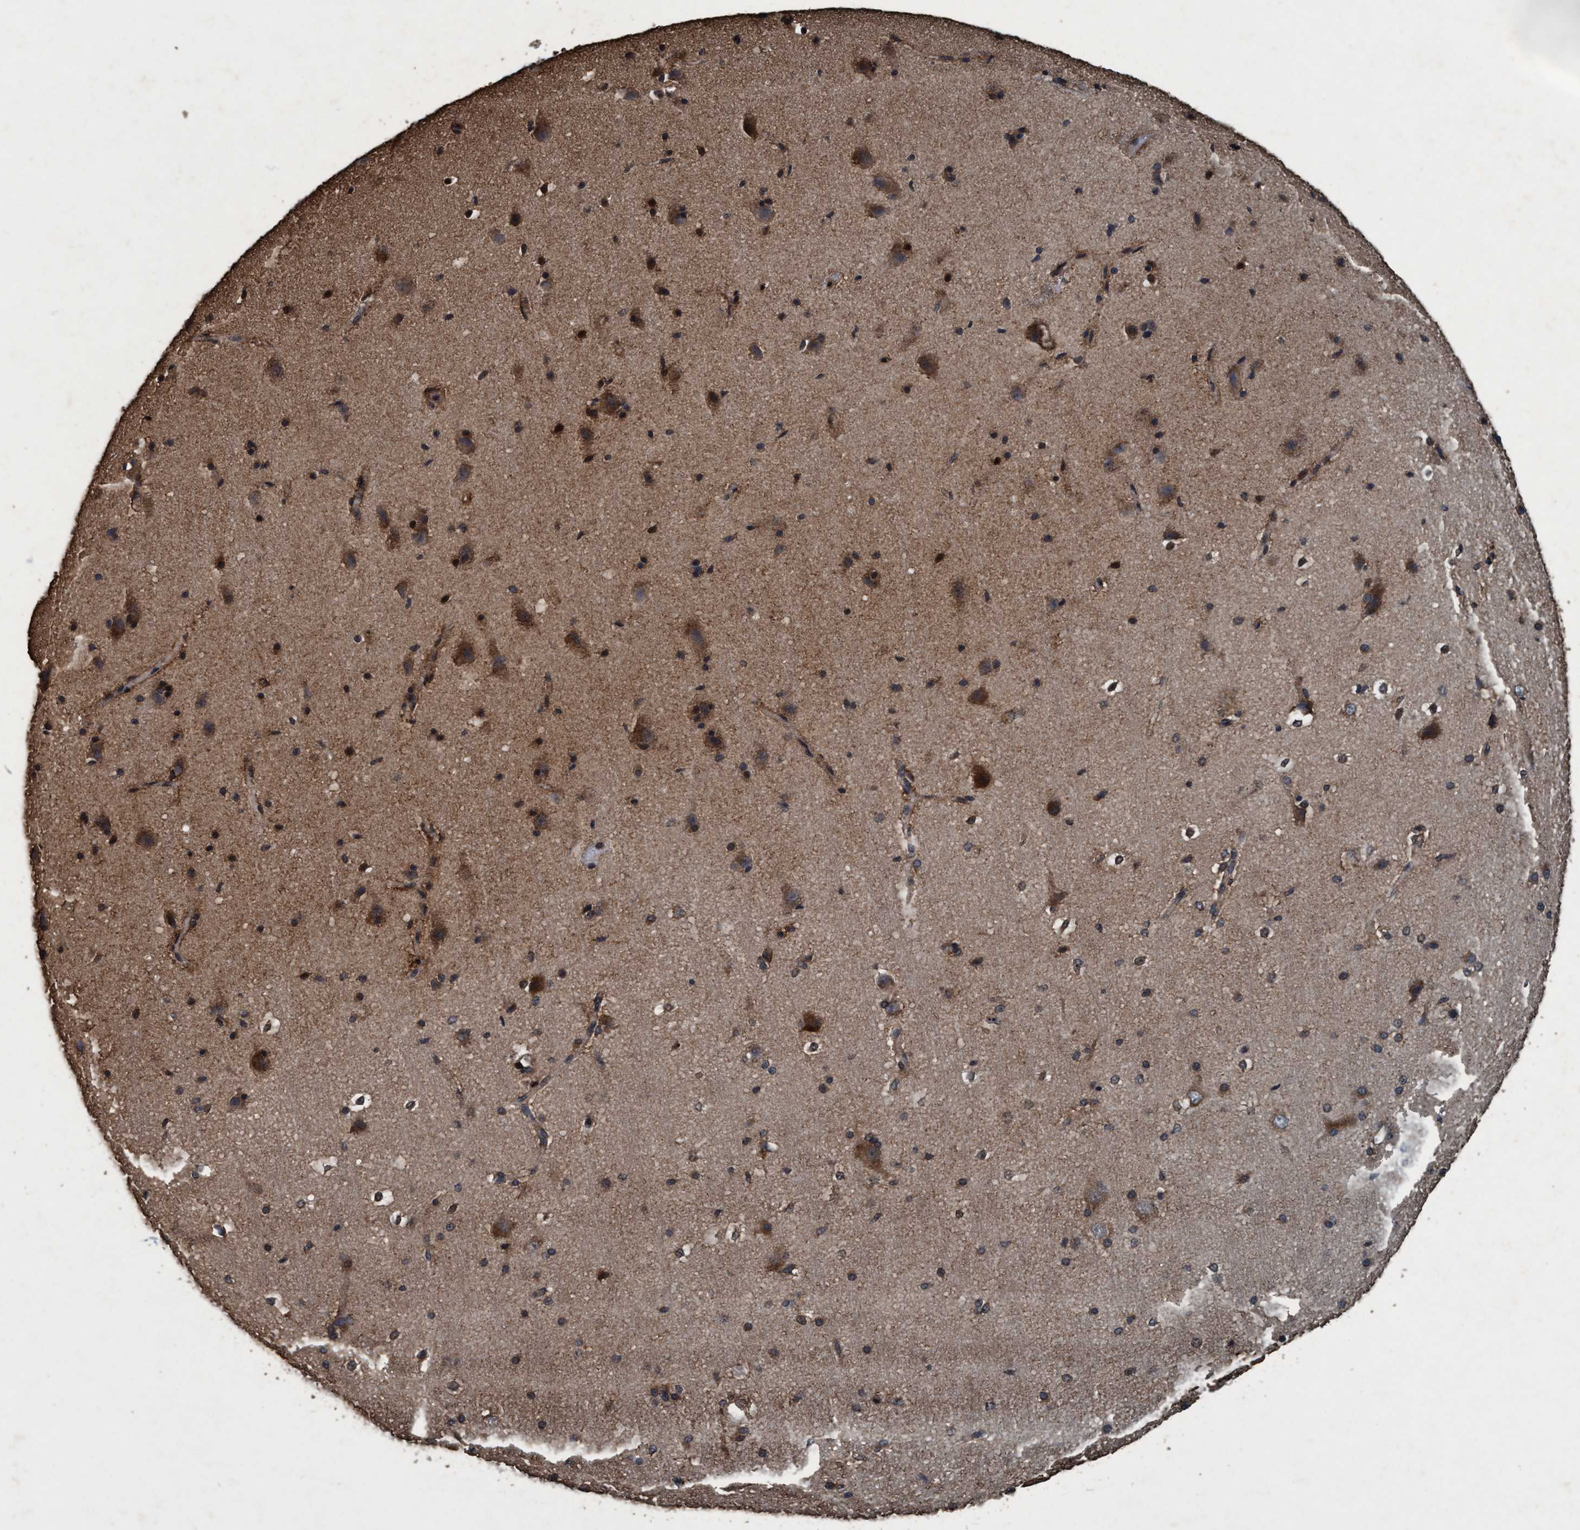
{"staining": {"intensity": "moderate", "quantity": ">75%", "location": "cytoplasmic/membranous"}, "tissue": "cerebral cortex", "cell_type": "Endothelial cells", "image_type": "normal", "snomed": [{"axis": "morphology", "description": "Normal tissue, NOS"}, {"axis": "morphology", "description": "Developmental malformation"}, {"axis": "topography", "description": "Cerebral cortex"}], "caption": "About >75% of endothelial cells in normal human cerebral cortex show moderate cytoplasmic/membranous protein expression as visualized by brown immunohistochemical staining.", "gene": "AKT1S1", "patient": {"sex": "female", "age": 30}}